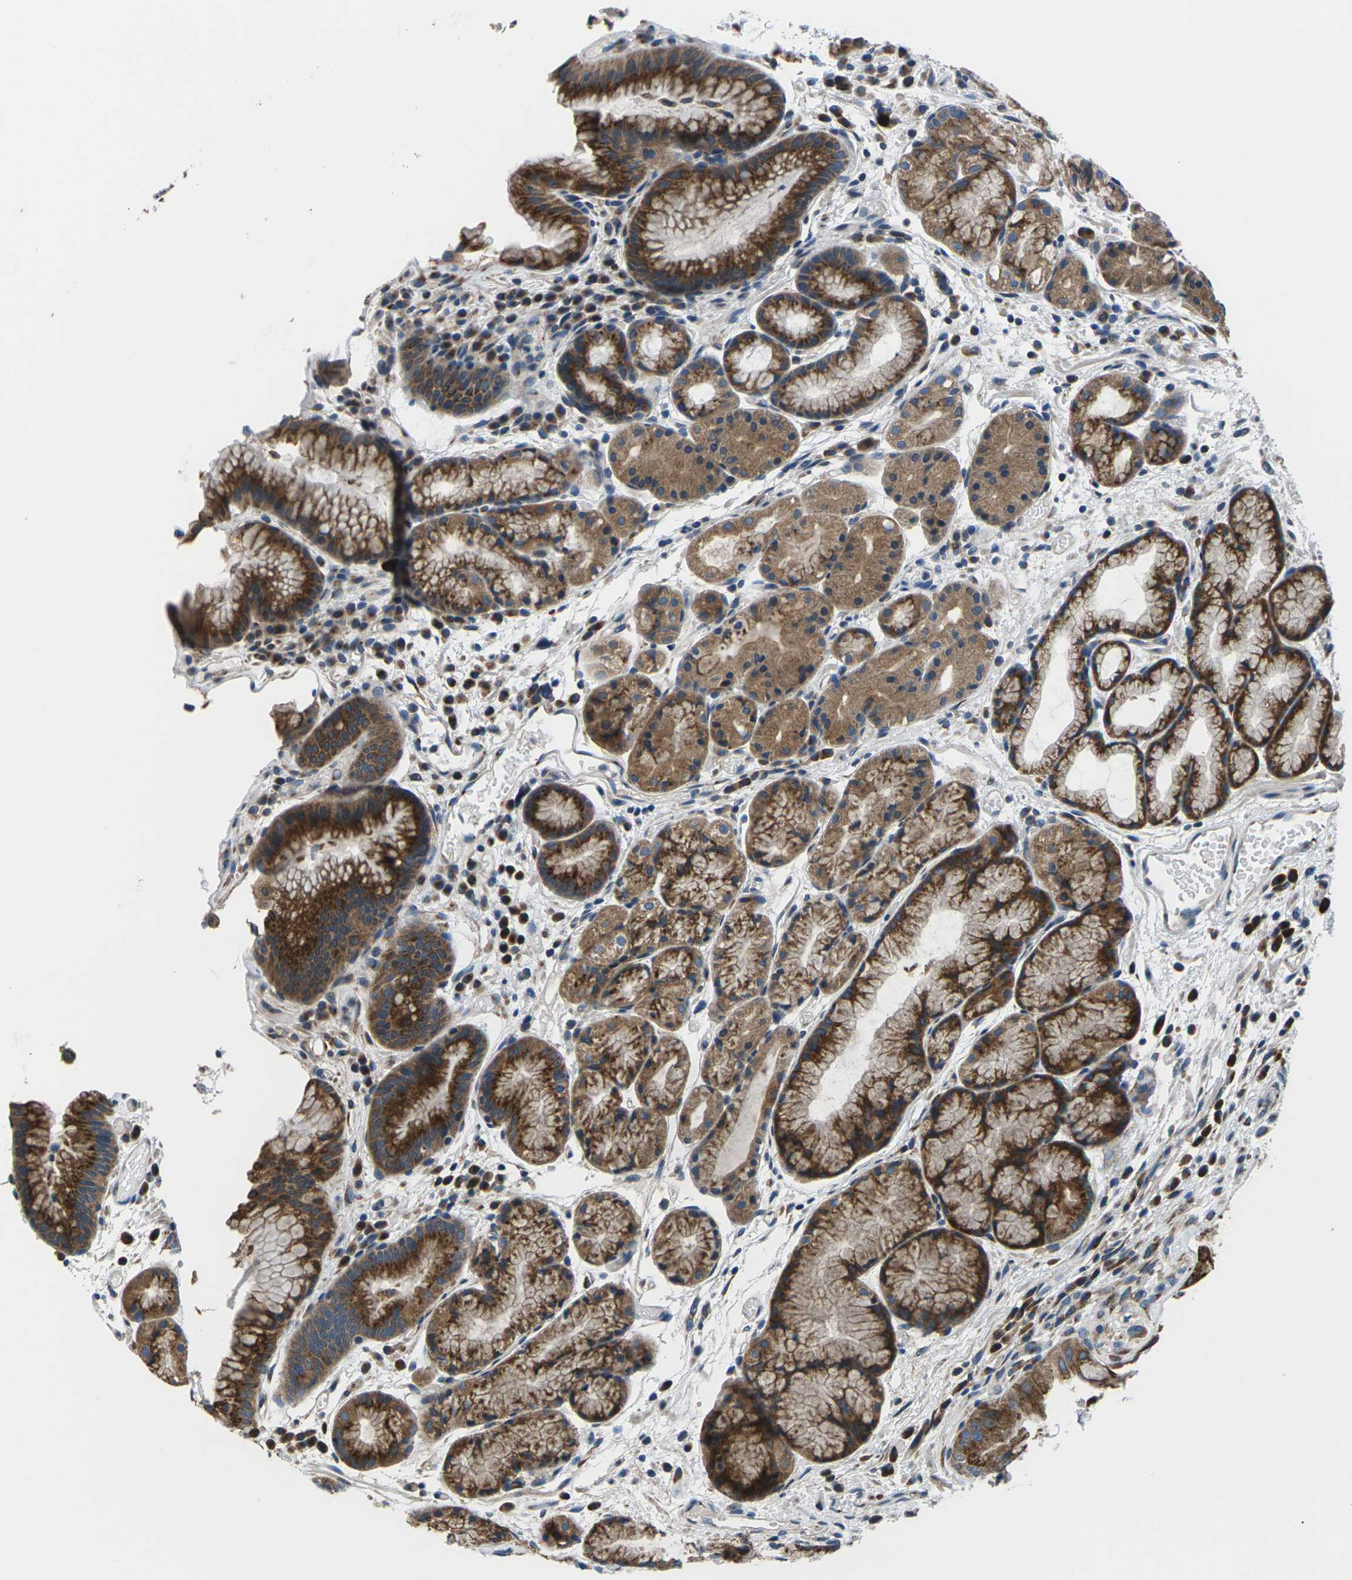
{"staining": {"intensity": "strong", "quantity": ">75%", "location": "cytoplasmic/membranous"}, "tissue": "stomach", "cell_type": "Glandular cells", "image_type": "normal", "snomed": [{"axis": "morphology", "description": "Normal tissue, NOS"}, {"axis": "topography", "description": "Stomach, upper"}], "caption": "Stomach was stained to show a protein in brown. There is high levels of strong cytoplasmic/membranous positivity in approximately >75% of glandular cells.", "gene": "GABRP", "patient": {"sex": "male", "age": 72}}